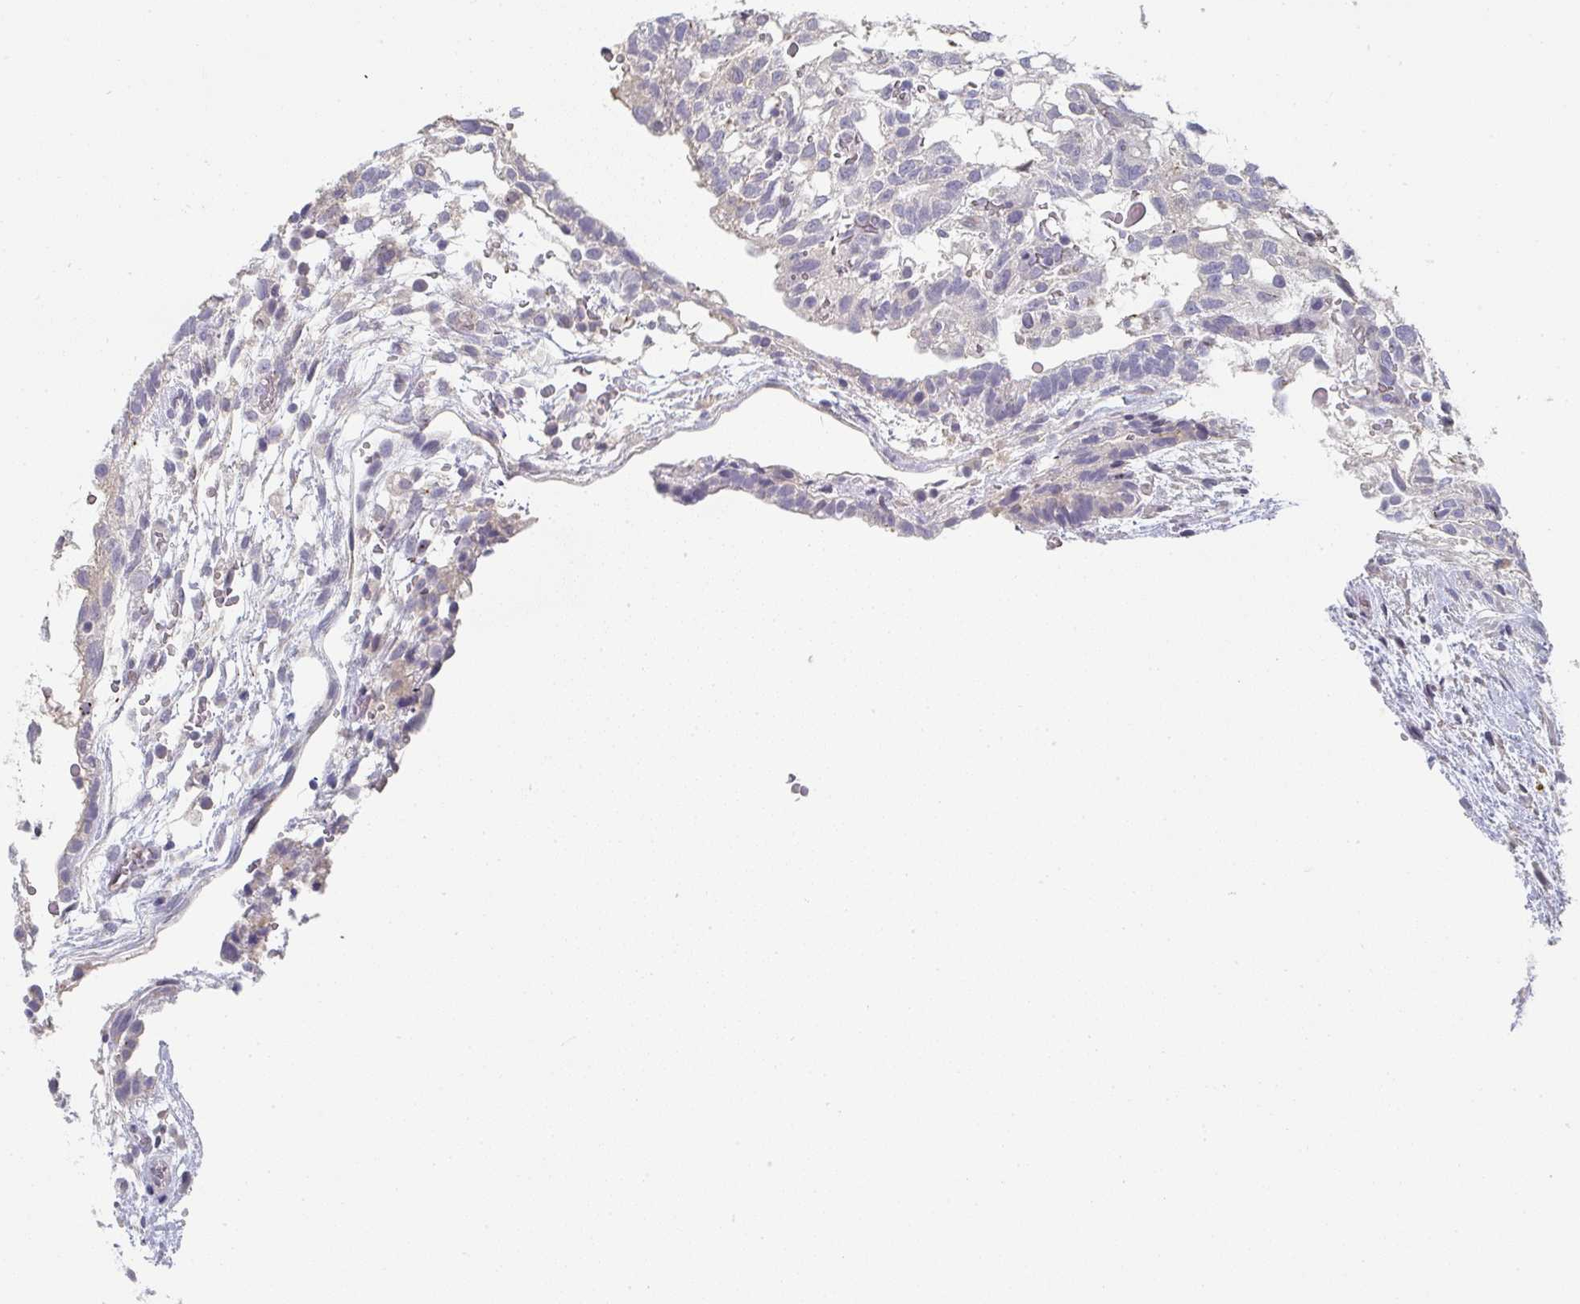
{"staining": {"intensity": "negative", "quantity": "none", "location": "none"}, "tissue": "testis cancer", "cell_type": "Tumor cells", "image_type": "cancer", "snomed": [{"axis": "morphology", "description": "Carcinoma, Embryonal, NOS"}, {"axis": "topography", "description": "Testis"}], "caption": "IHC micrograph of neoplastic tissue: testis cancer stained with DAB (3,3'-diaminobenzidine) reveals no significant protein positivity in tumor cells.", "gene": "CHMP5", "patient": {"sex": "male", "age": 32}}